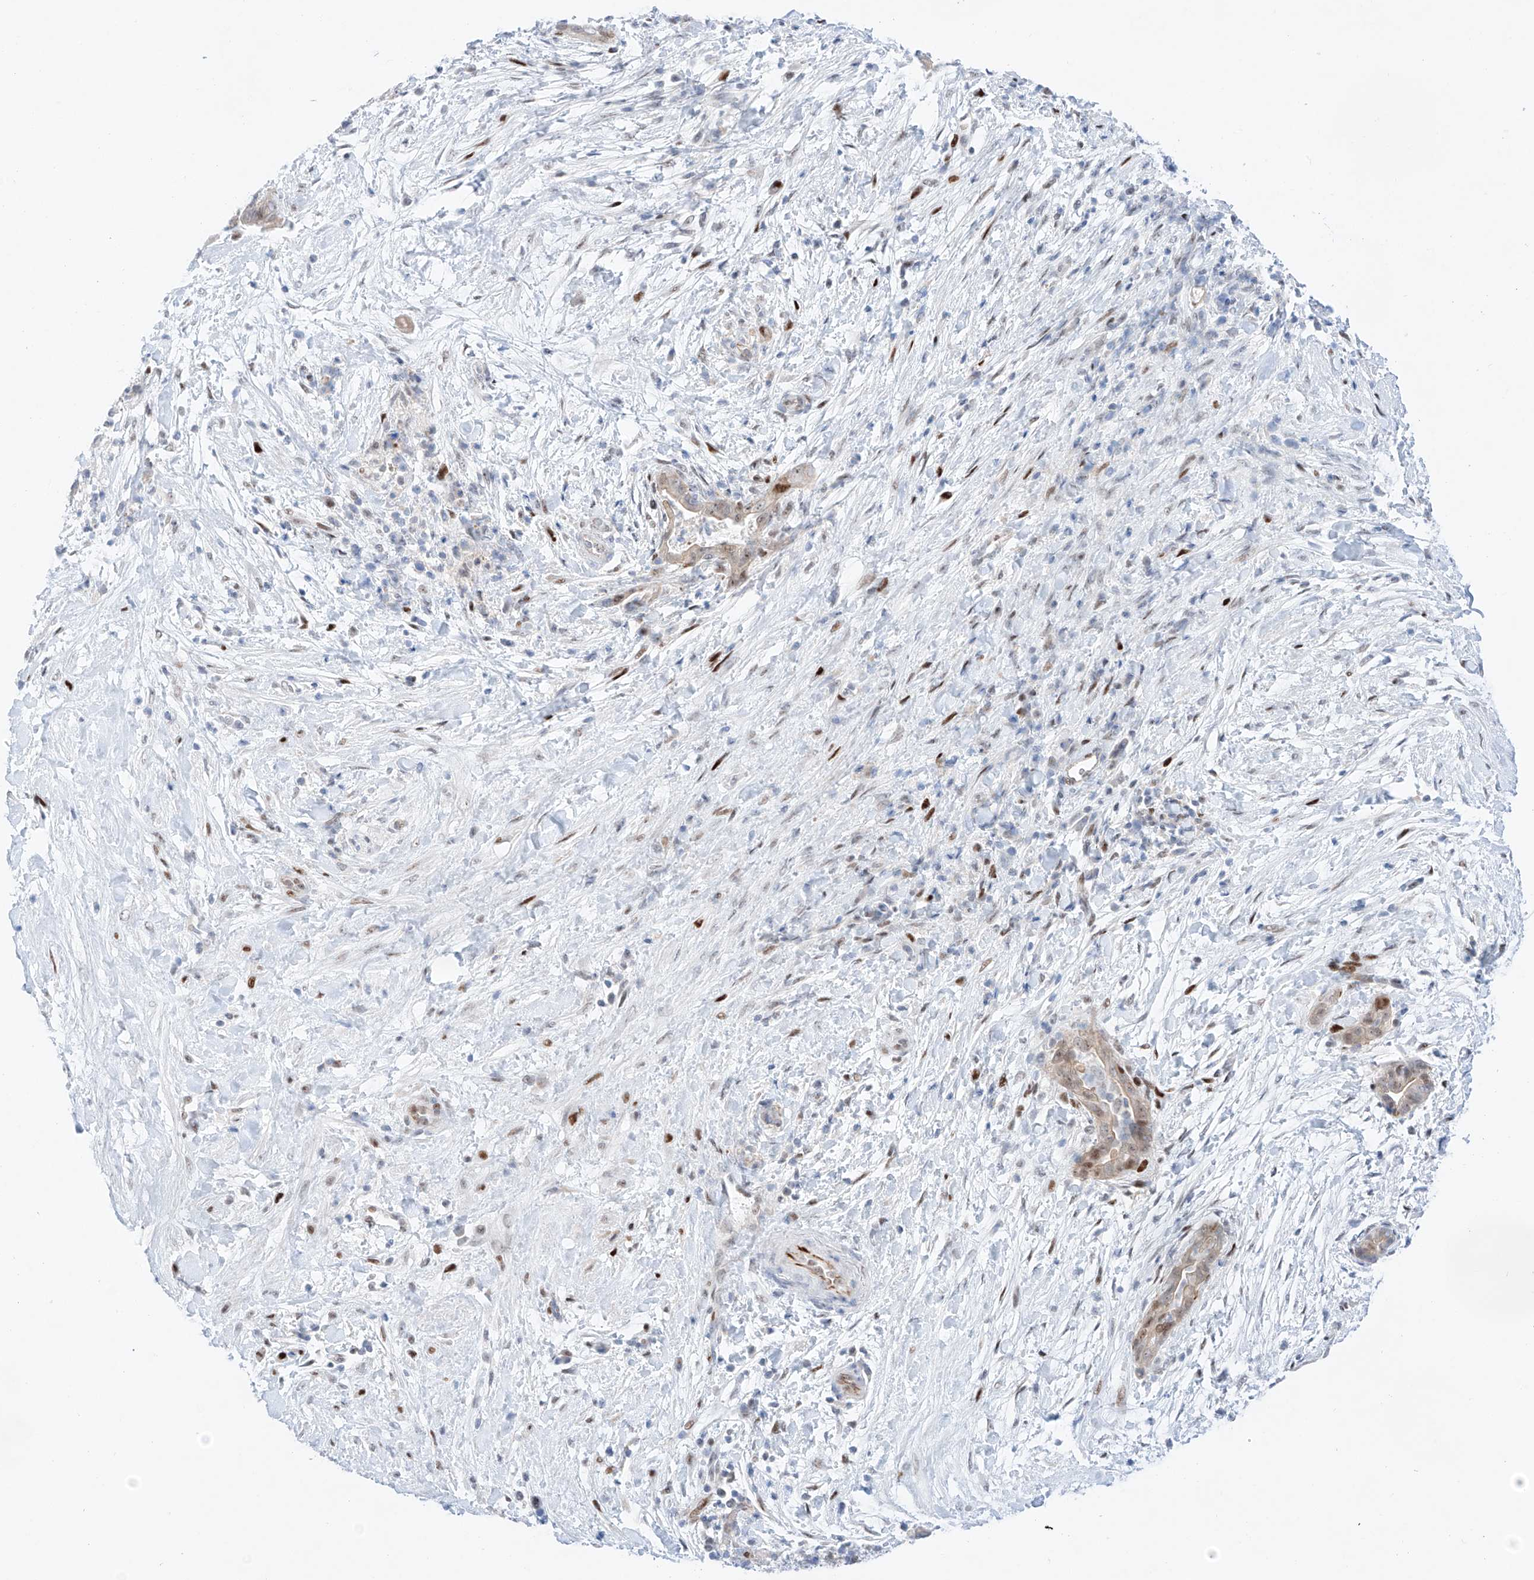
{"staining": {"intensity": "moderate", "quantity": "<25%", "location": "nuclear"}, "tissue": "pancreatic cancer", "cell_type": "Tumor cells", "image_type": "cancer", "snomed": [{"axis": "morphology", "description": "Adenocarcinoma, NOS"}, {"axis": "topography", "description": "Pancreas"}], "caption": "Immunohistochemistry staining of pancreatic adenocarcinoma, which reveals low levels of moderate nuclear staining in about <25% of tumor cells indicating moderate nuclear protein expression. The staining was performed using DAB (brown) for protein detection and nuclei were counterstained in hematoxylin (blue).", "gene": "NT5C3B", "patient": {"sex": "male", "age": 75}}